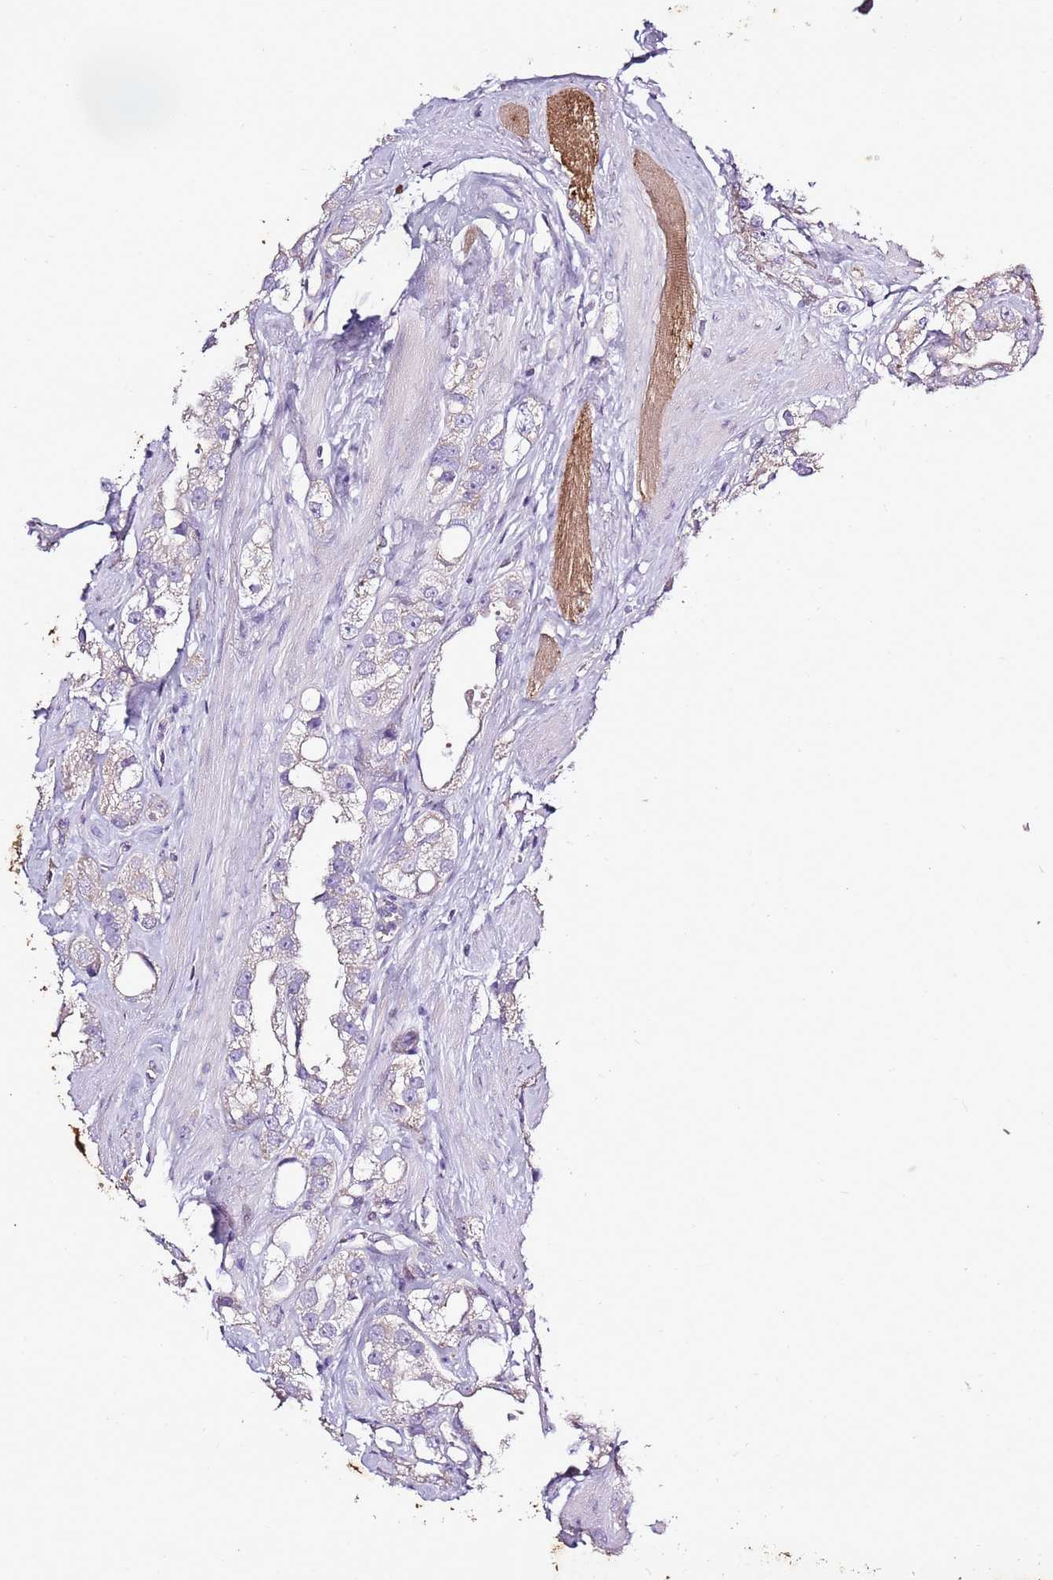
{"staining": {"intensity": "negative", "quantity": "none", "location": "none"}, "tissue": "prostate cancer", "cell_type": "Tumor cells", "image_type": "cancer", "snomed": [{"axis": "morphology", "description": "Adenocarcinoma, NOS"}, {"axis": "topography", "description": "Prostate"}], "caption": "Human adenocarcinoma (prostate) stained for a protein using IHC demonstrates no staining in tumor cells.", "gene": "CAPN9", "patient": {"sex": "male", "age": 79}}